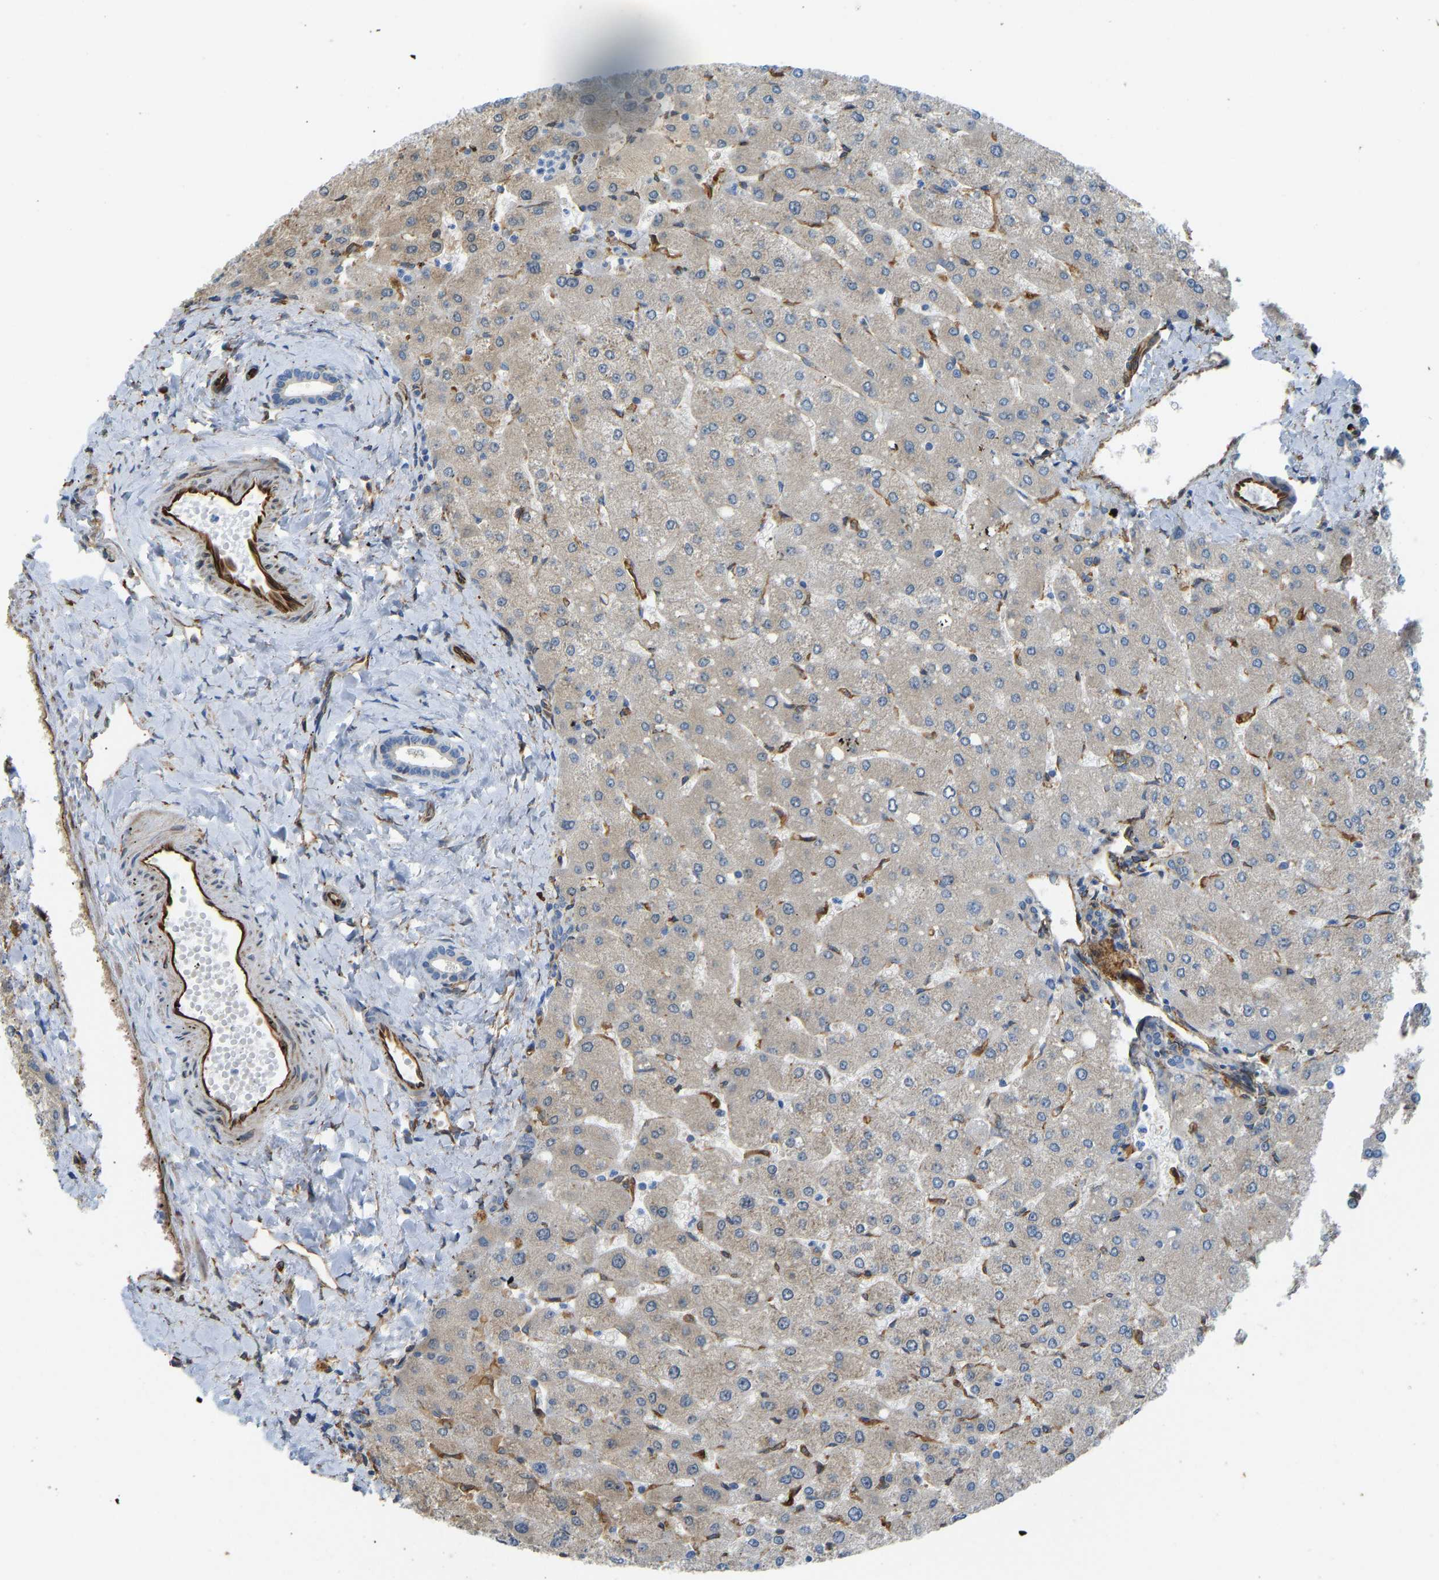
{"staining": {"intensity": "negative", "quantity": "none", "location": "none"}, "tissue": "liver", "cell_type": "Cholangiocytes", "image_type": "normal", "snomed": [{"axis": "morphology", "description": "Normal tissue, NOS"}, {"axis": "topography", "description": "Liver"}], "caption": "This is an immunohistochemistry (IHC) image of normal liver. There is no positivity in cholangiocytes.", "gene": "BEX3", "patient": {"sex": "male", "age": 55}}